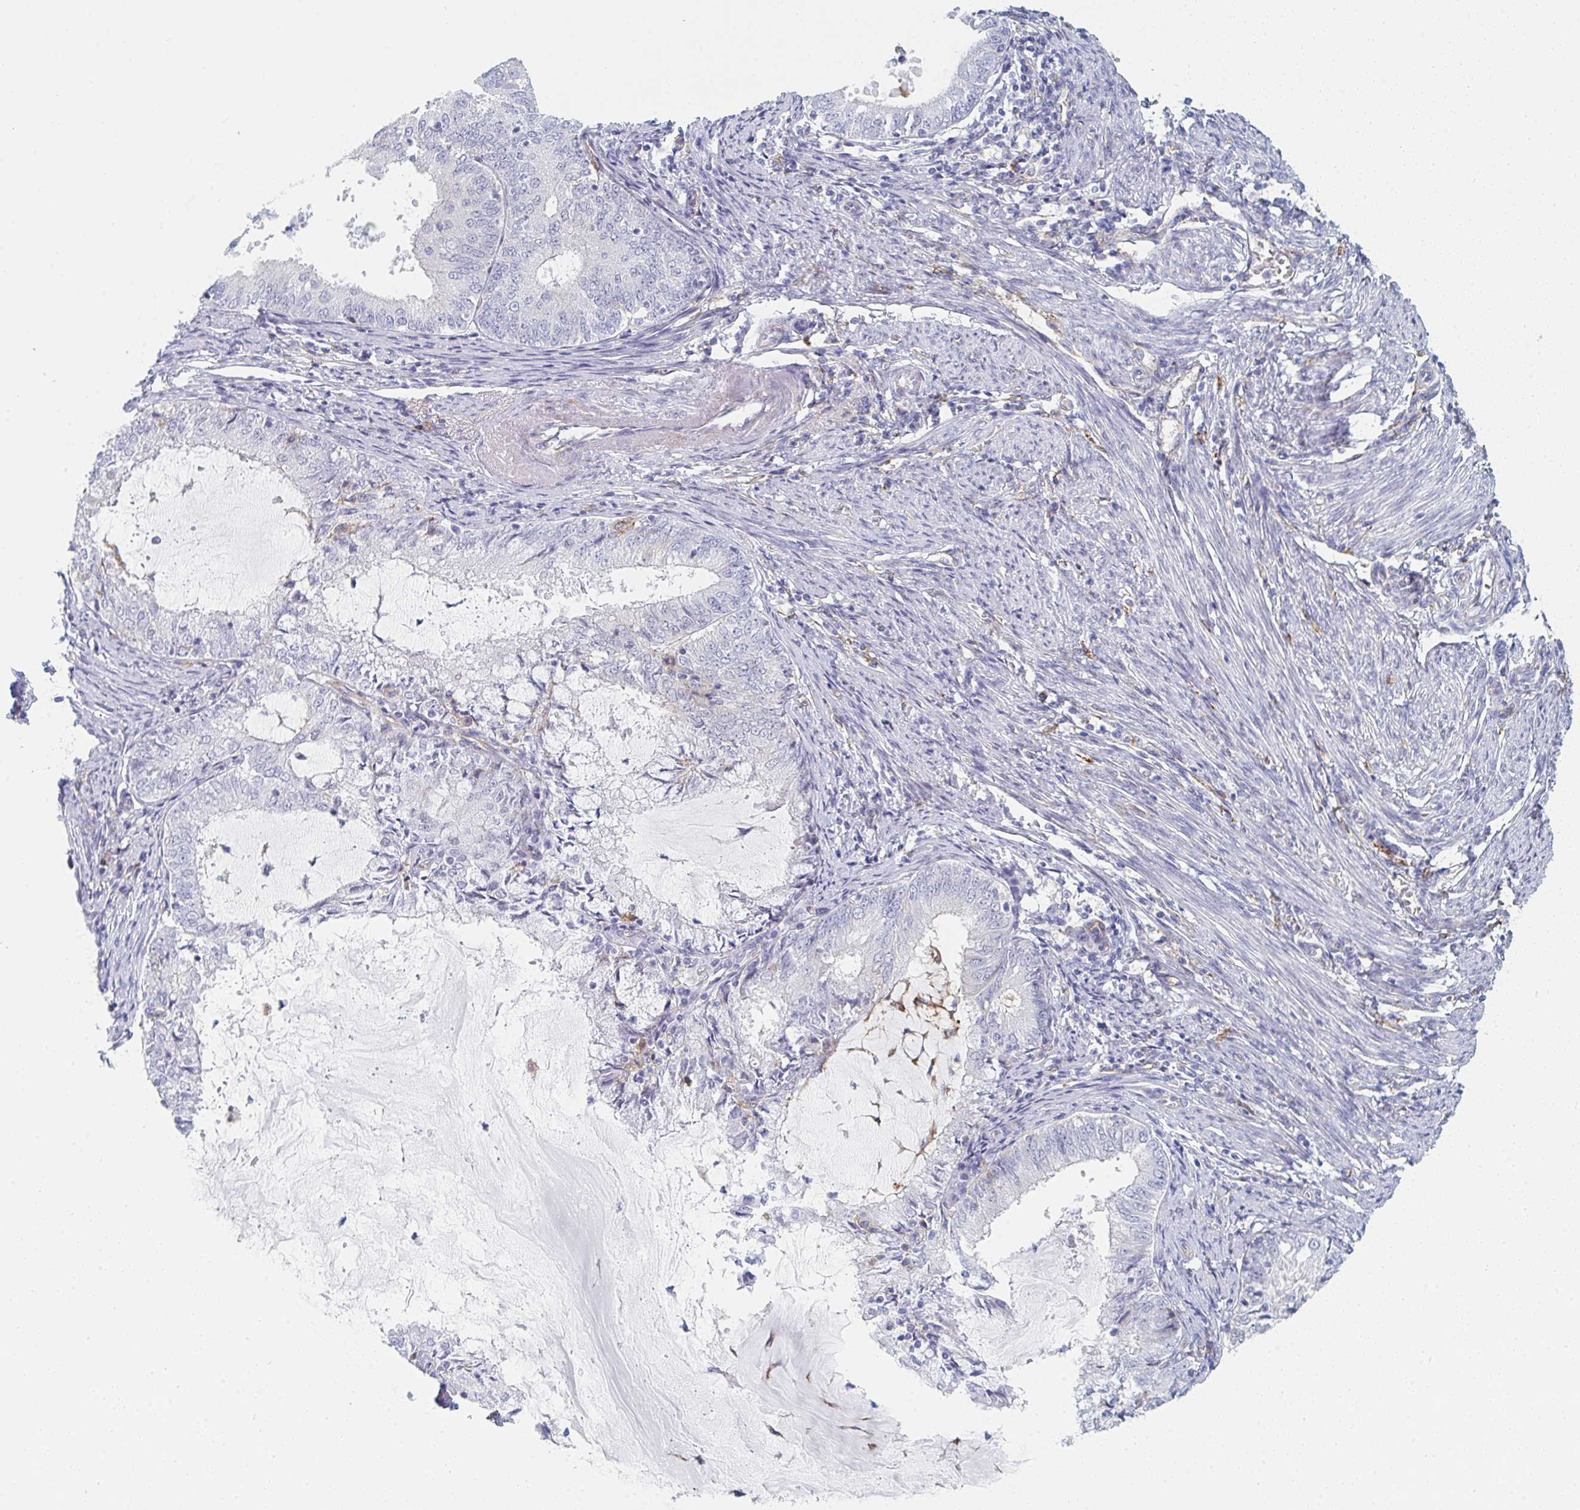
{"staining": {"intensity": "negative", "quantity": "none", "location": "none"}, "tissue": "endometrial cancer", "cell_type": "Tumor cells", "image_type": "cancer", "snomed": [{"axis": "morphology", "description": "Adenocarcinoma, NOS"}, {"axis": "topography", "description": "Endometrium"}], "caption": "Adenocarcinoma (endometrial) was stained to show a protein in brown. There is no significant staining in tumor cells.", "gene": "DAB2", "patient": {"sex": "female", "age": 57}}